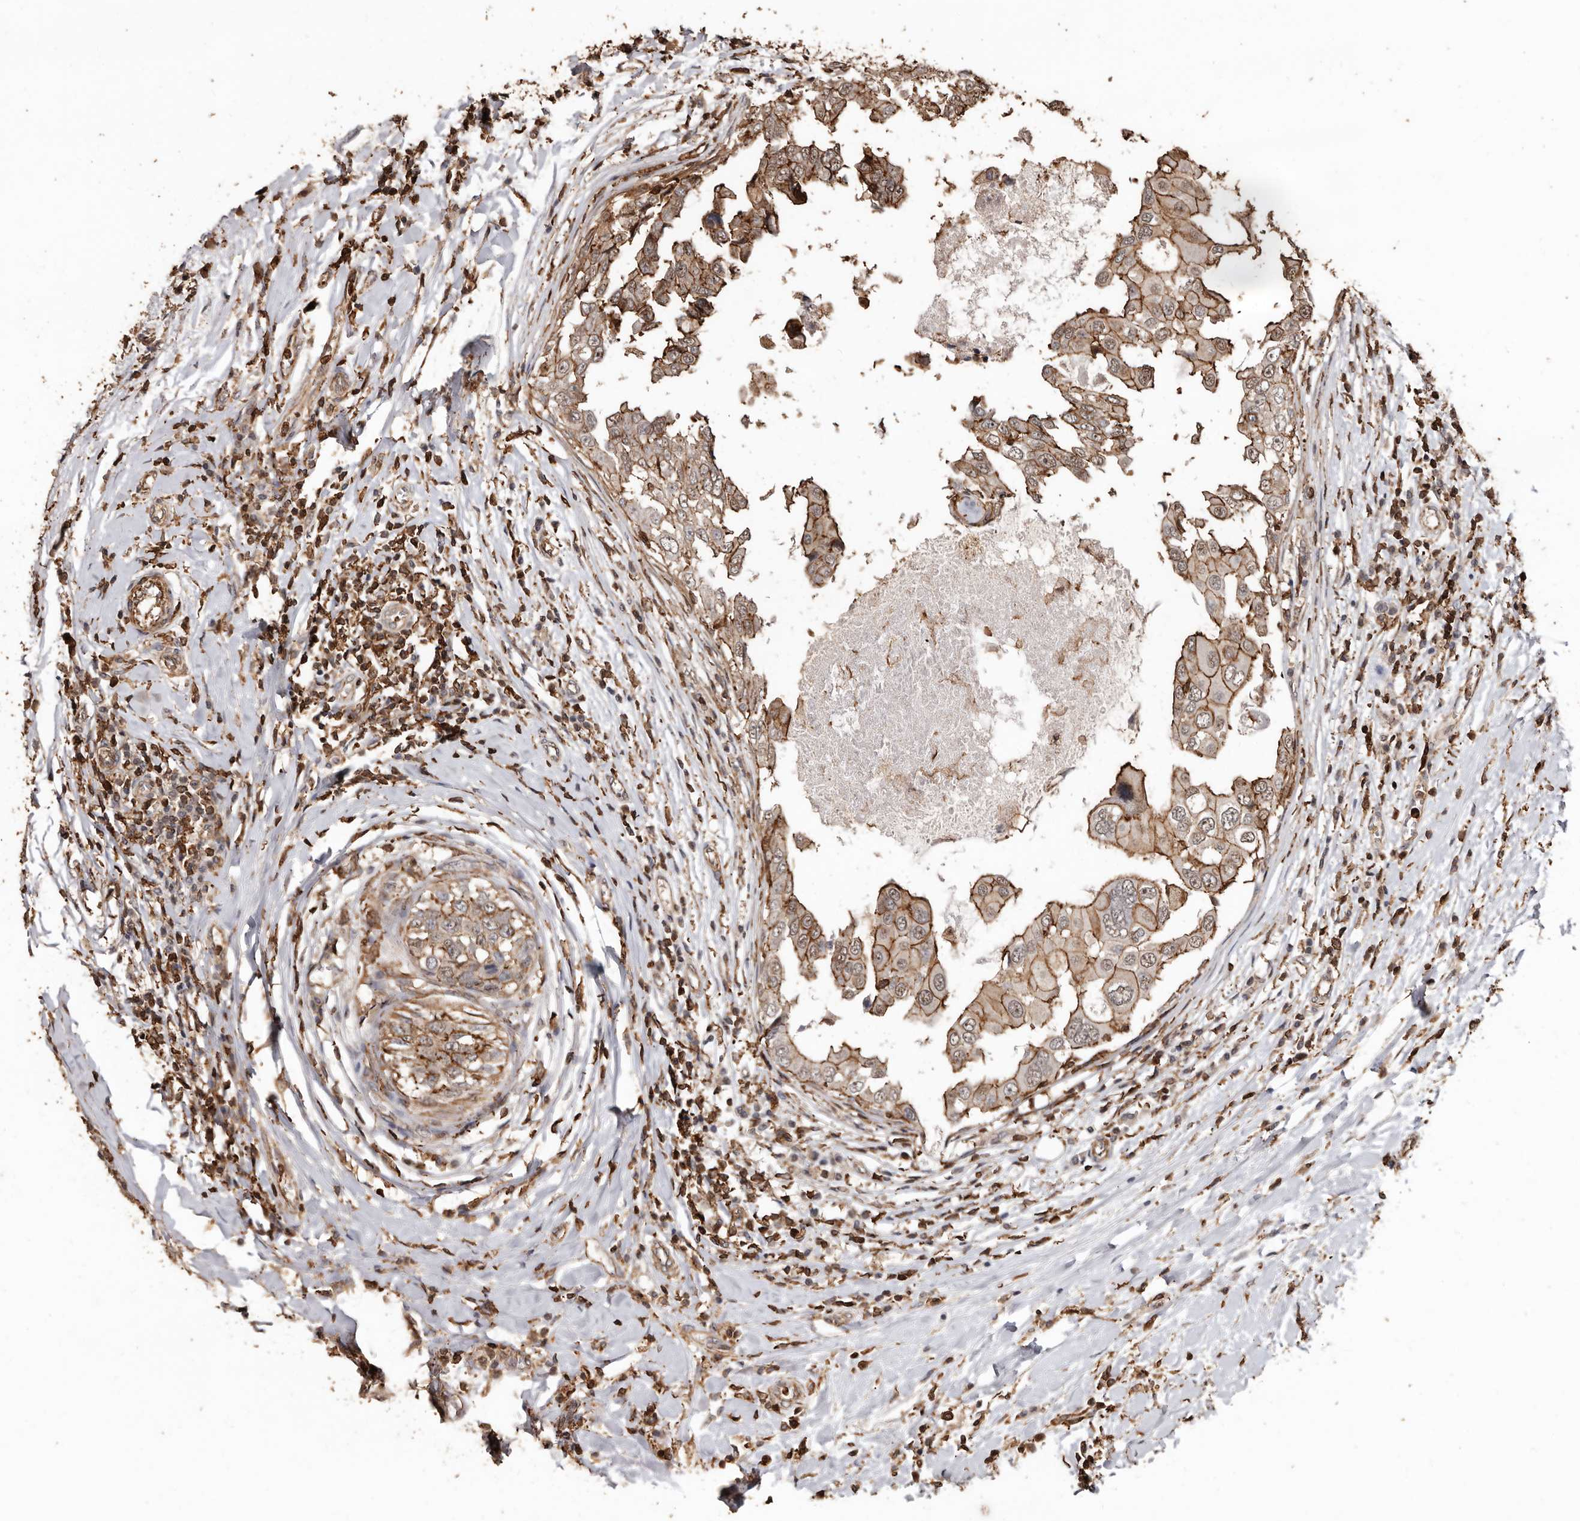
{"staining": {"intensity": "moderate", "quantity": ">75%", "location": "cytoplasmic/membranous"}, "tissue": "breast cancer", "cell_type": "Tumor cells", "image_type": "cancer", "snomed": [{"axis": "morphology", "description": "Duct carcinoma"}, {"axis": "topography", "description": "Breast"}], "caption": "Protein positivity by immunohistochemistry (IHC) exhibits moderate cytoplasmic/membranous positivity in about >75% of tumor cells in intraductal carcinoma (breast). (Brightfield microscopy of DAB IHC at high magnification).", "gene": "GSK3A", "patient": {"sex": "female", "age": 27}}